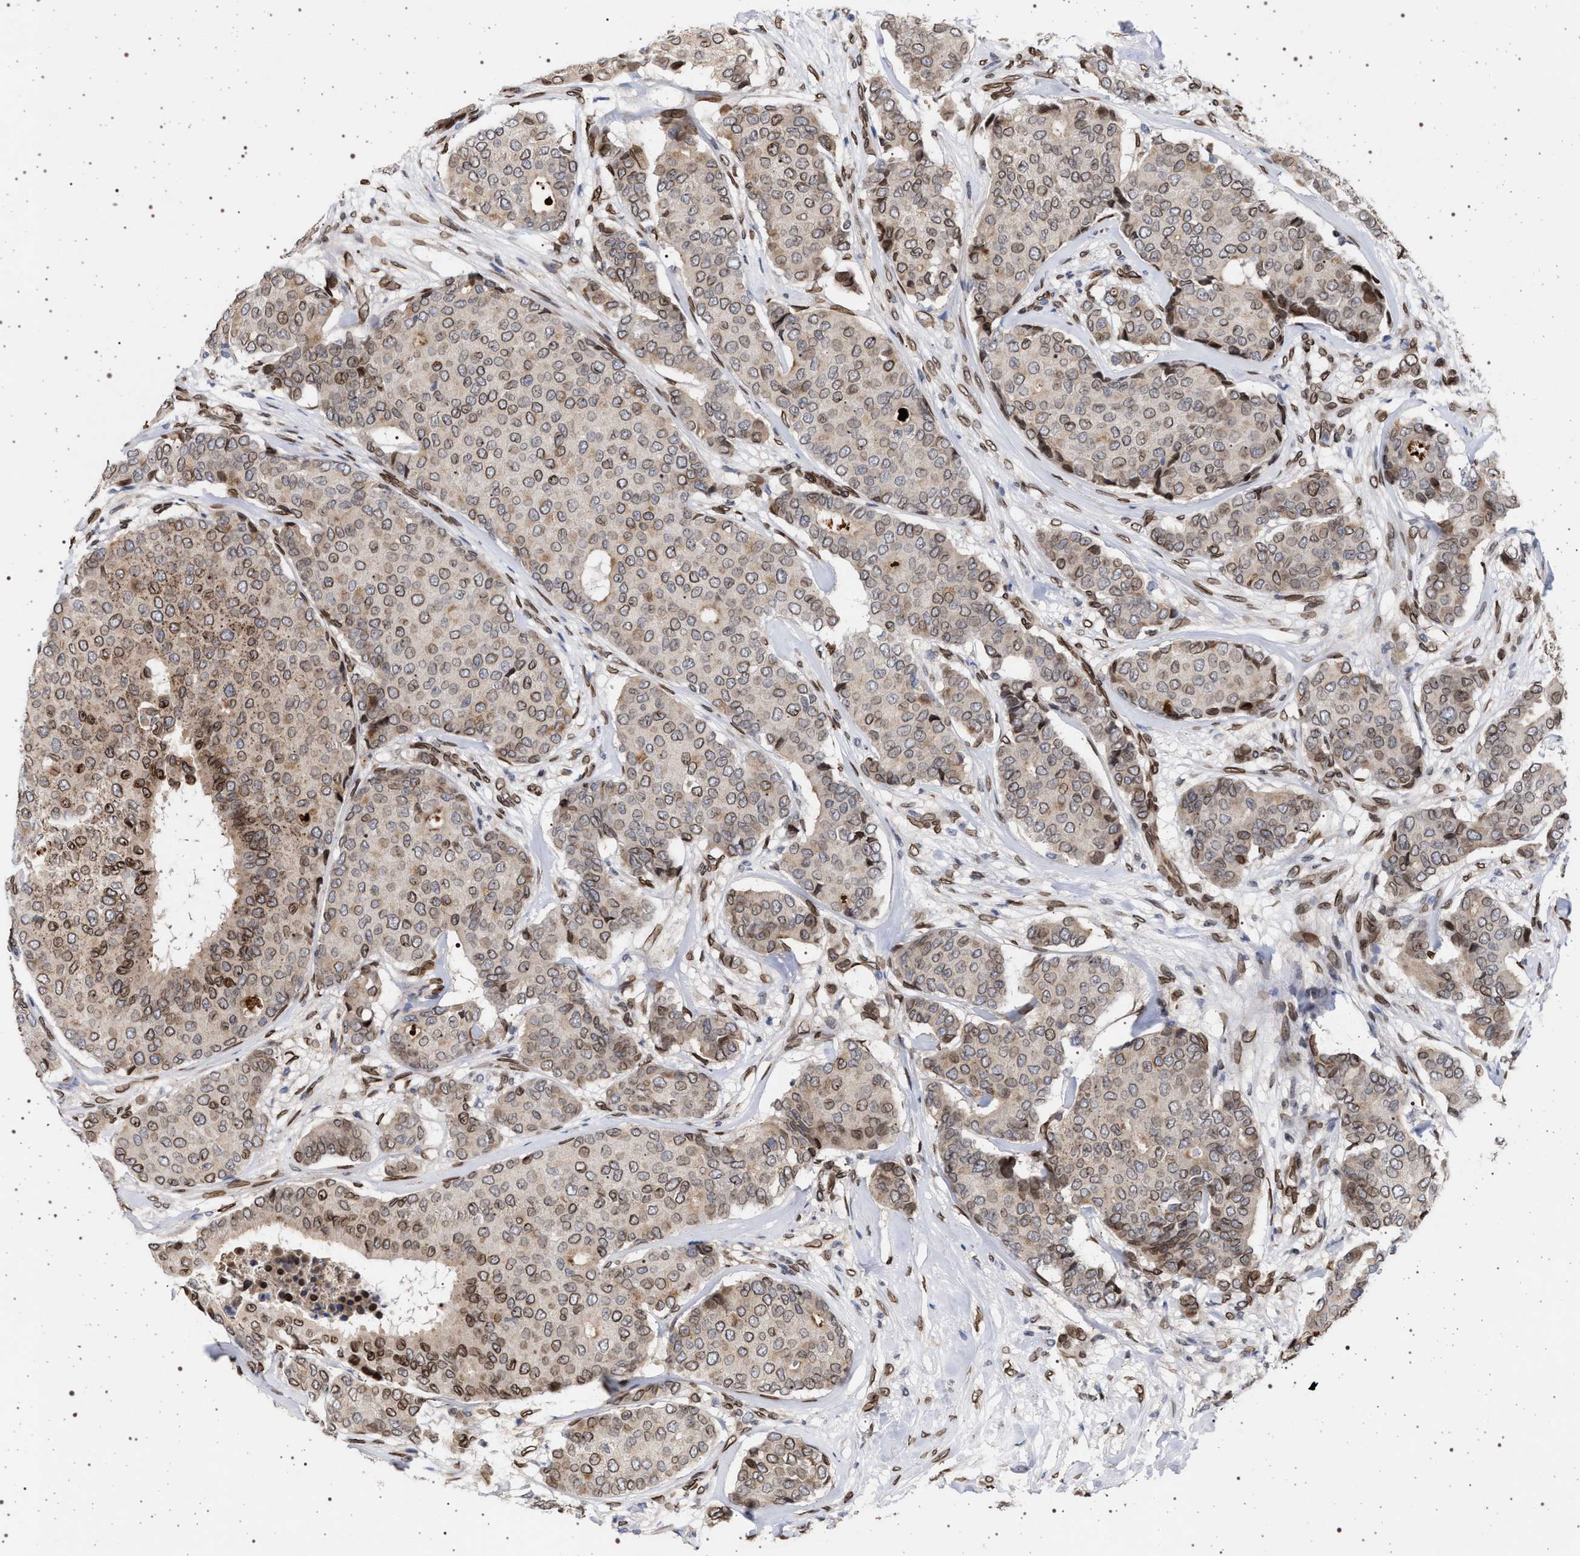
{"staining": {"intensity": "moderate", "quantity": ">75%", "location": "cytoplasmic/membranous,nuclear"}, "tissue": "breast cancer", "cell_type": "Tumor cells", "image_type": "cancer", "snomed": [{"axis": "morphology", "description": "Duct carcinoma"}, {"axis": "topography", "description": "Breast"}], "caption": "Breast infiltrating ductal carcinoma tissue demonstrates moderate cytoplasmic/membranous and nuclear staining in about >75% of tumor cells, visualized by immunohistochemistry.", "gene": "ING2", "patient": {"sex": "female", "age": 75}}